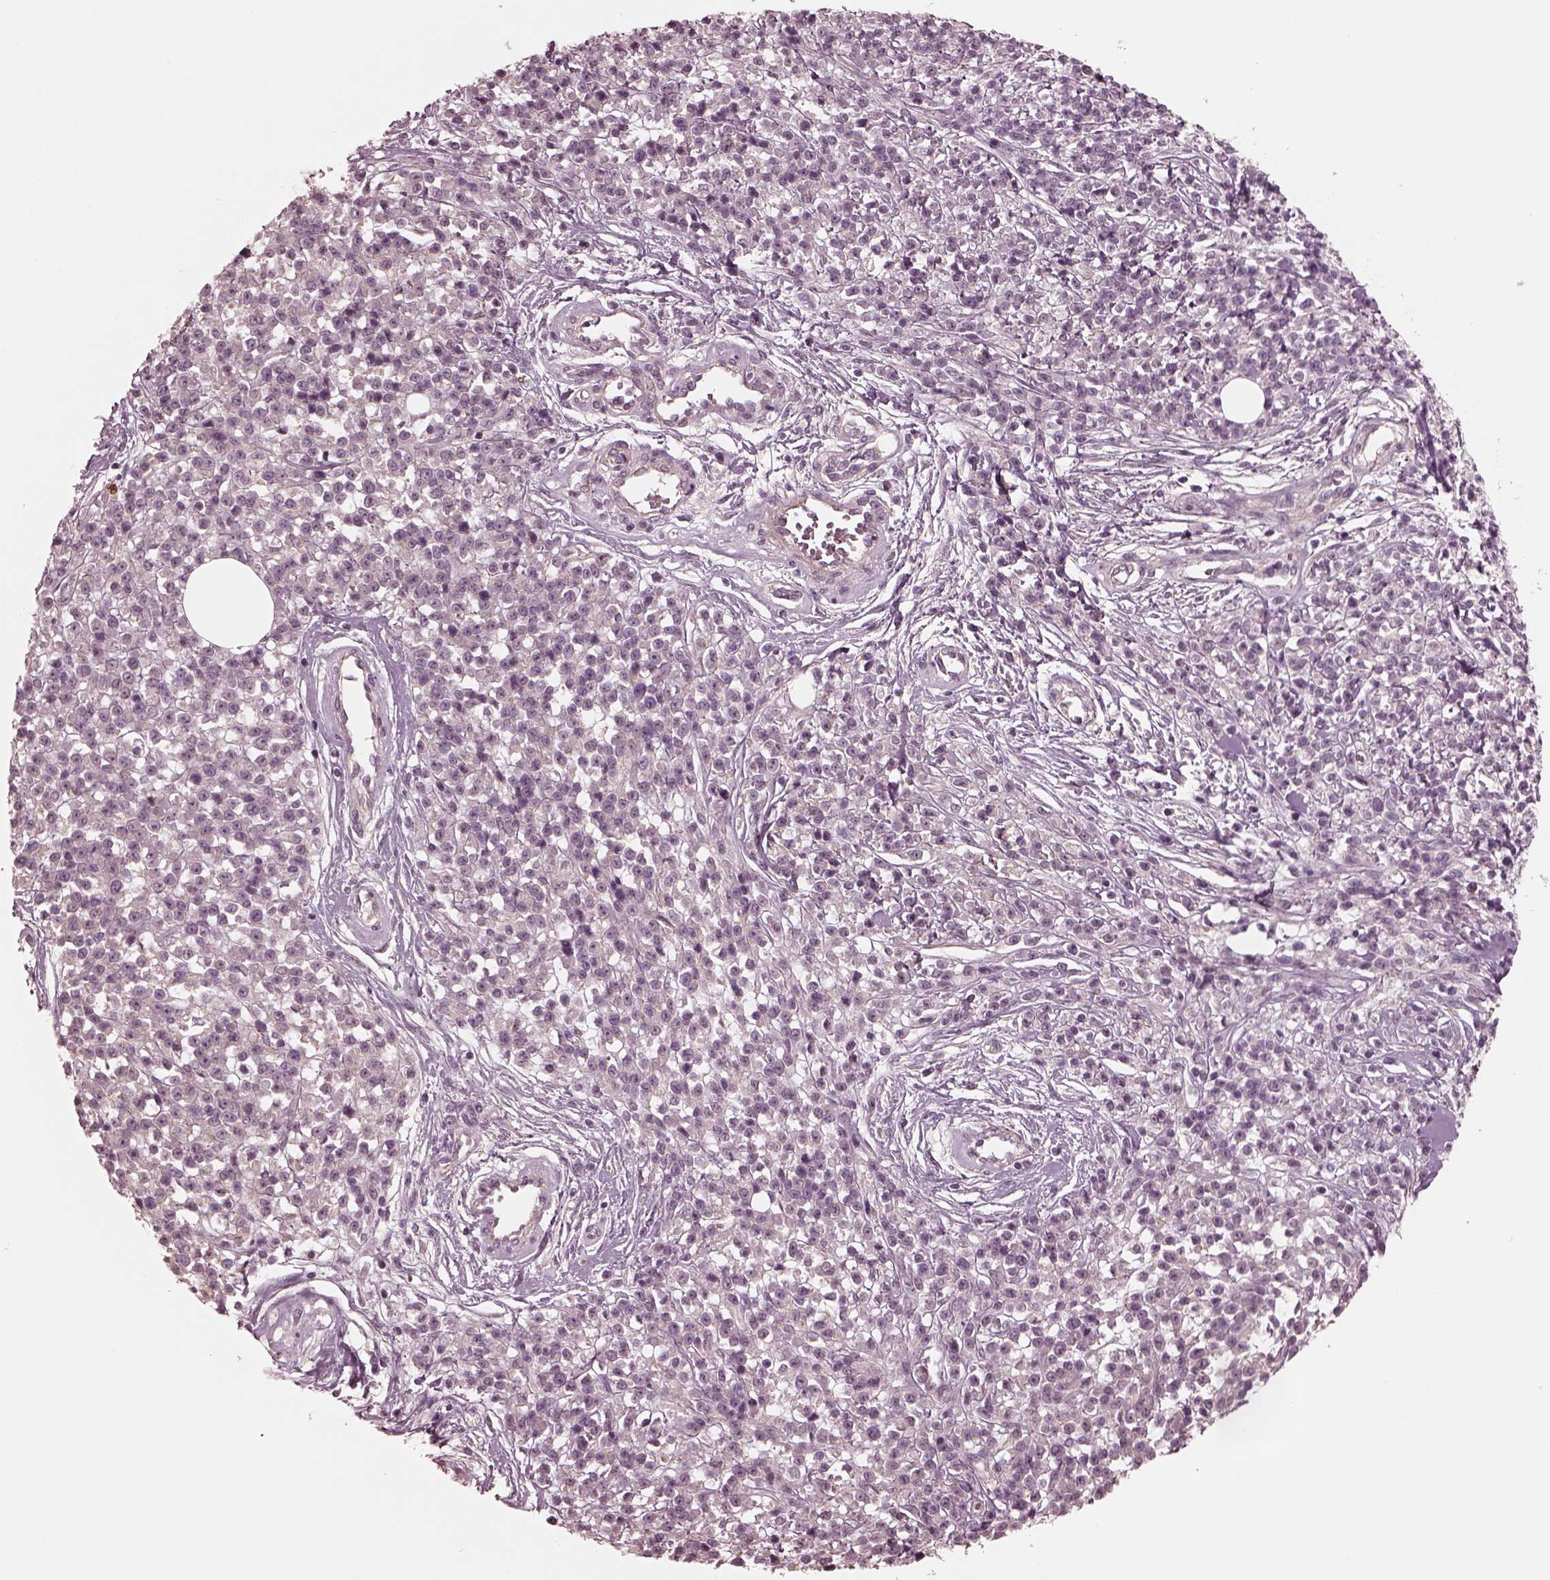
{"staining": {"intensity": "negative", "quantity": "none", "location": "none"}, "tissue": "melanoma", "cell_type": "Tumor cells", "image_type": "cancer", "snomed": [{"axis": "morphology", "description": "Malignant melanoma, NOS"}, {"axis": "topography", "description": "Skin"}, {"axis": "topography", "description": "Skin of trunk"}], "caption": "Immunohistochemistry (IHC) histopathology image of neoplastic tissue: human melanoma stained with DAB (3,3'-diaminobenzidine) exhibits no significant protein positivity in tumor cells. (DAB immunohistochemistry (IHC) visualized using brightfield microscopy, high magnification).", "gene": "KIF6", "patient": {"sex": "male", "age": 74}}